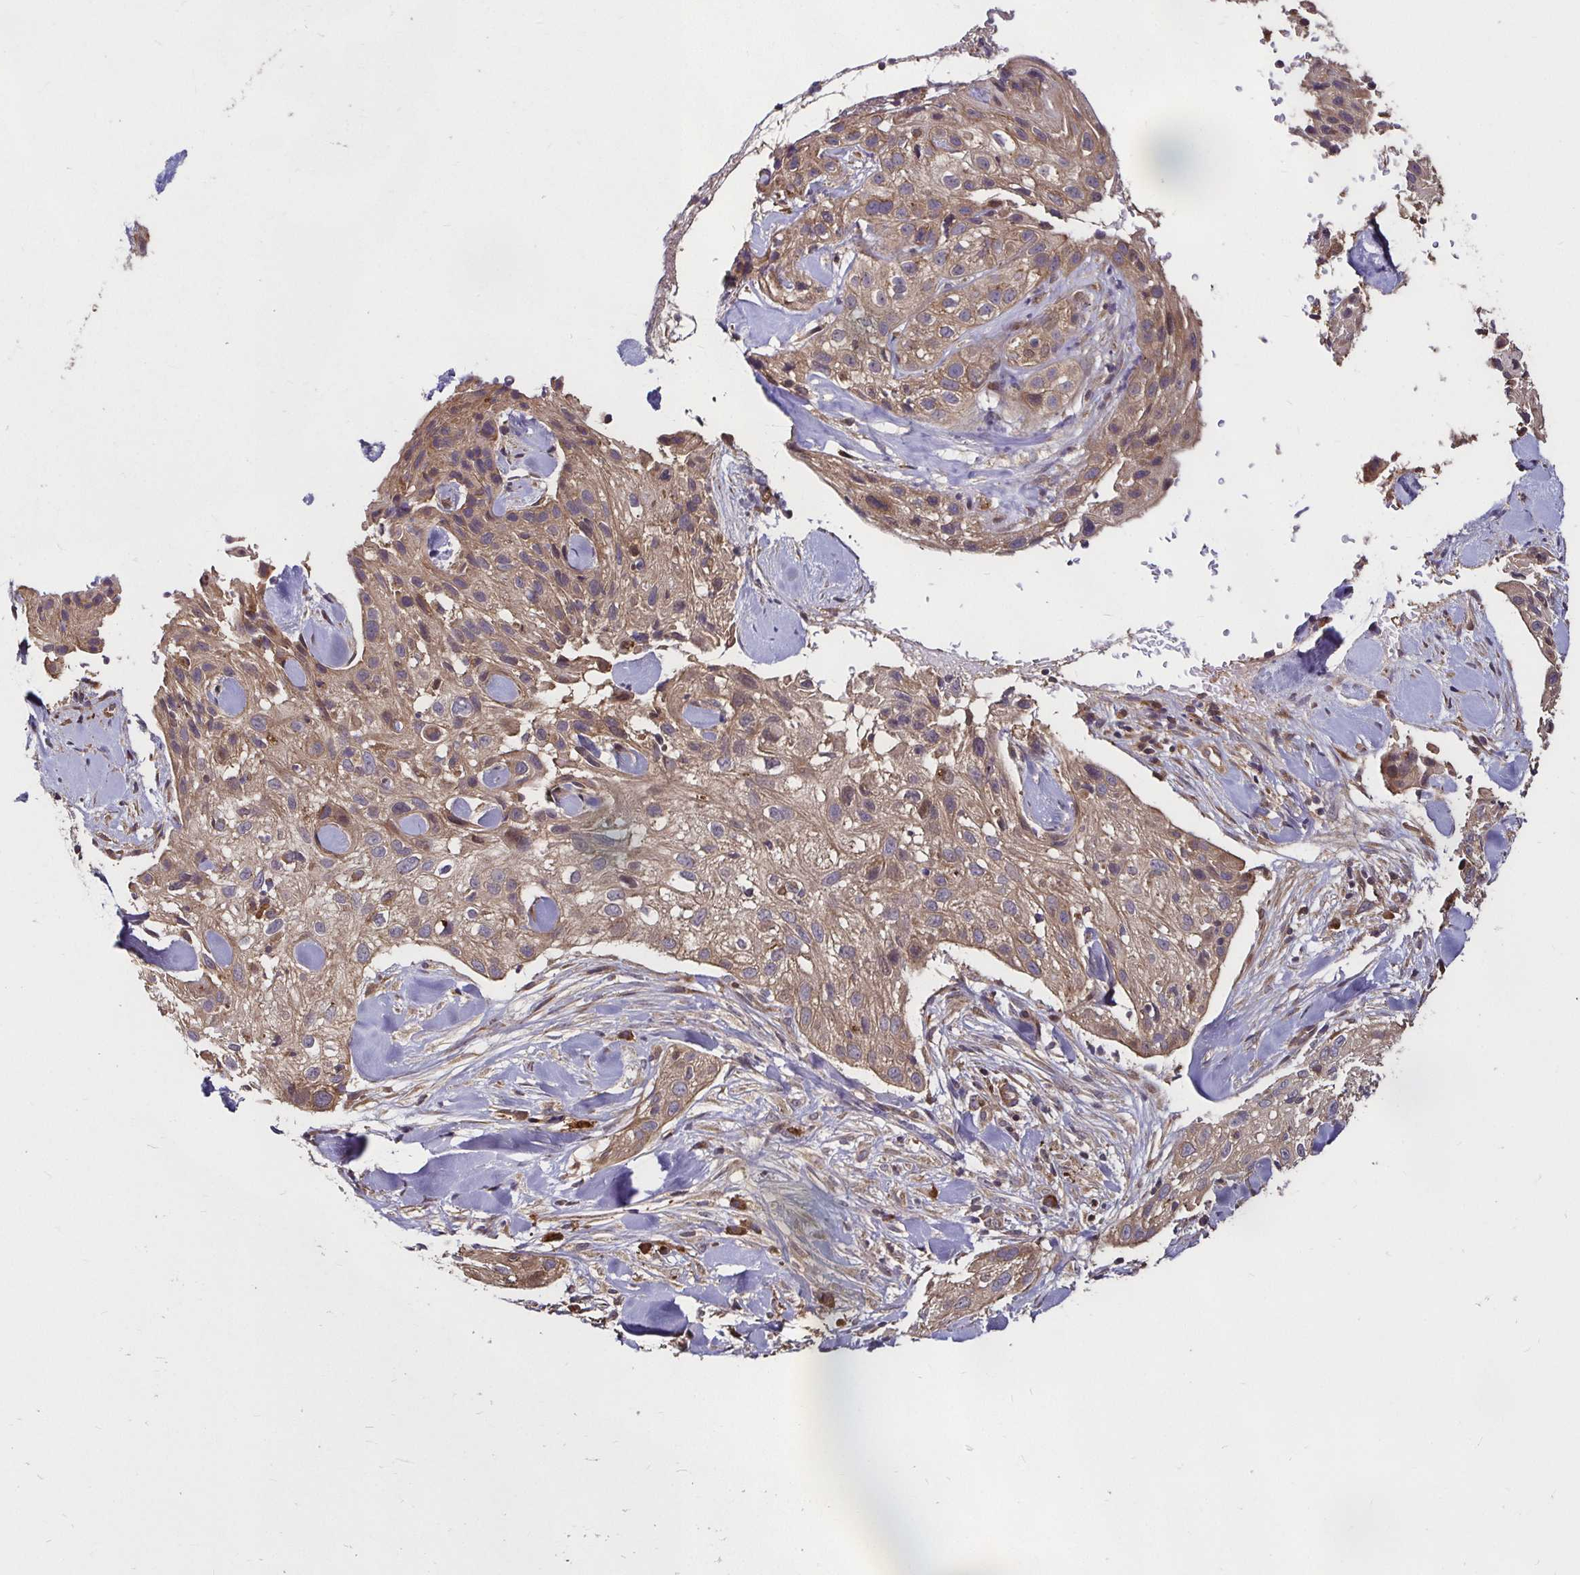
{"staining": {"intensity": "weak", "quantity": ">75%", "location": "cytoplasmic/membranous"}, "tissue": "skin cancer", "cell_type": "Tumor cells", "image_type": "cancer", "snomed": [{"axis": "morphology", "description": "Squamous cell carcinoma, NOS"}, {"axis": "topography", "description": "Skin"}], "caption": "Immunohistochemical staining of human skin cancer exhibits weak cytoplasmic/membranous protein expression in about >75% of tumor cells.", "gene": "MLST8", "patient": {"sex": "male", "age": 82}}